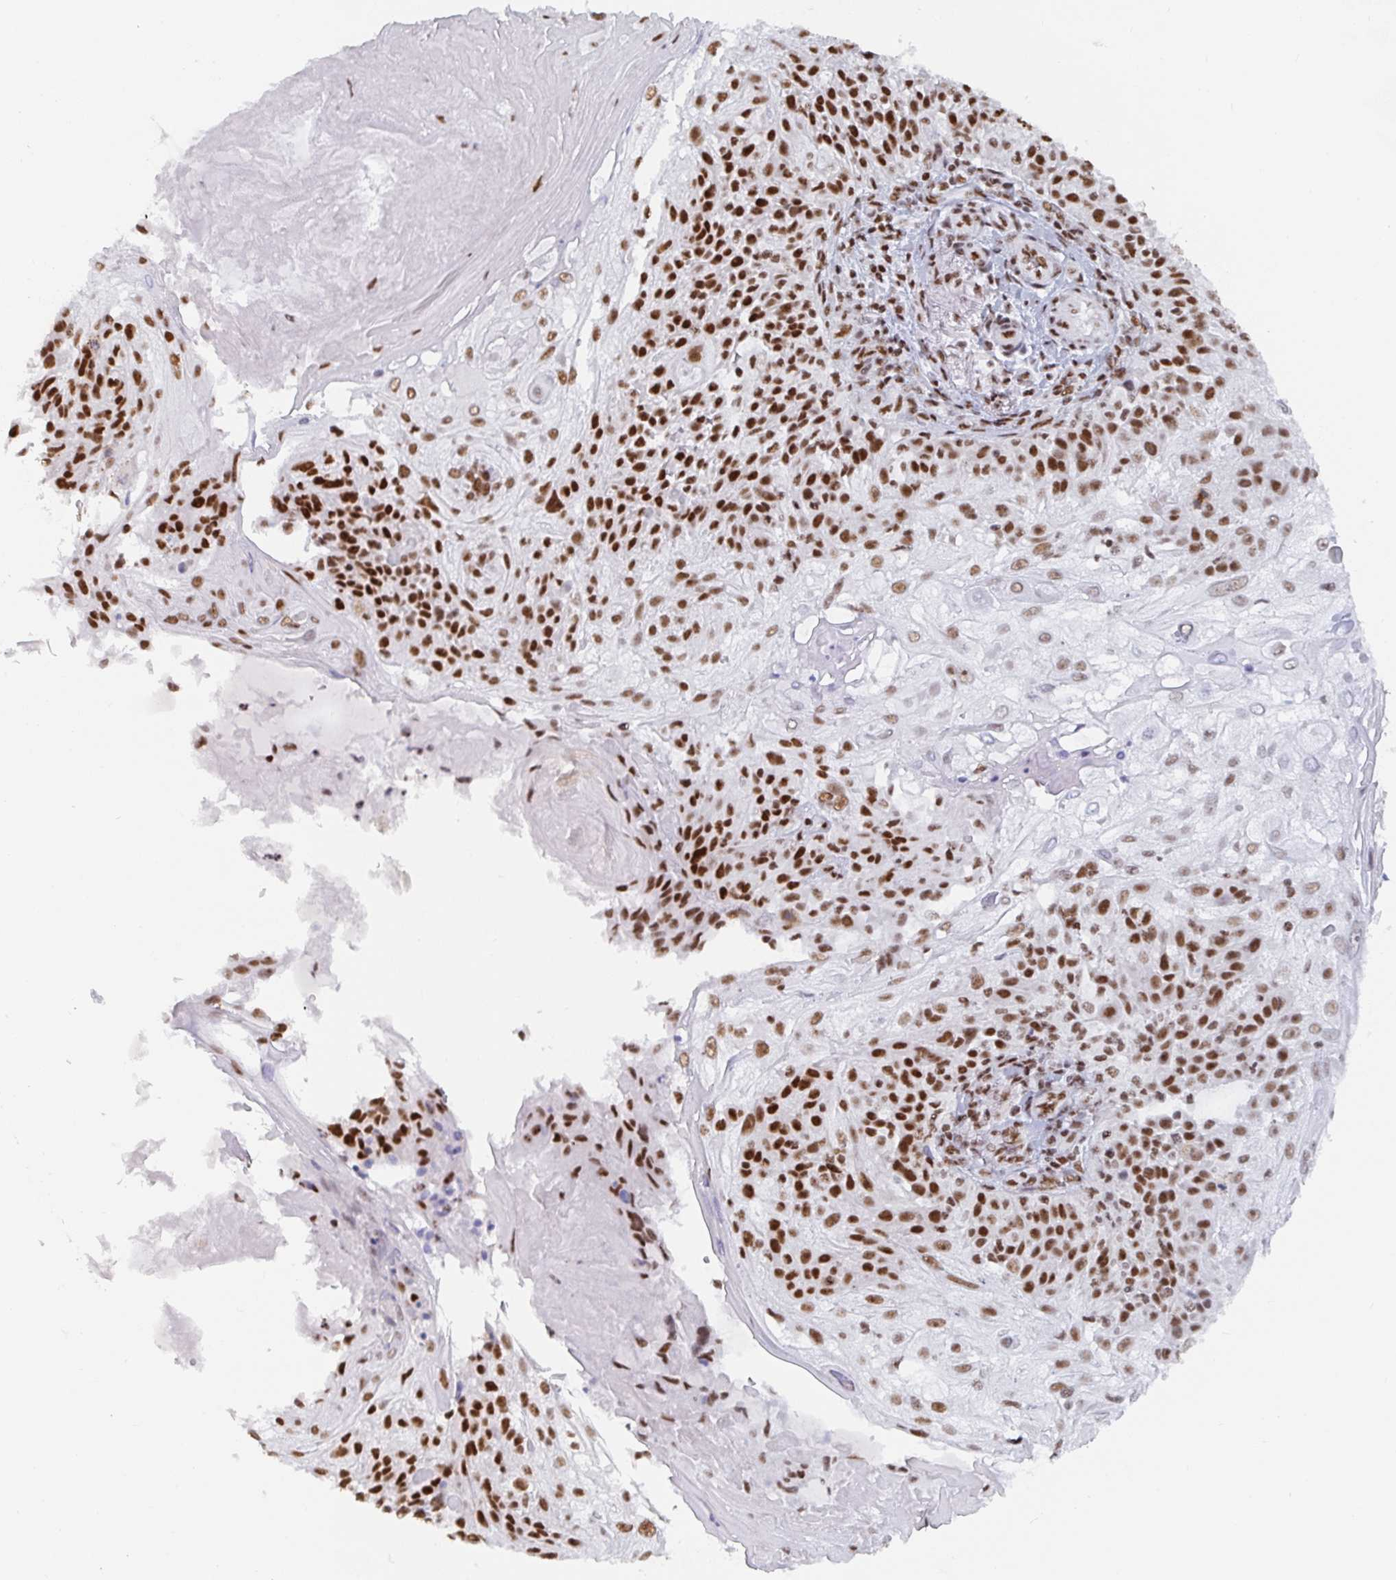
{"staining": {"intensity": "strong", "quantity": "25%-75%", "location": "nuclear"}, "tissue": "skin cancer", "cell_type": "Tumor cells", "image_type": "cancer", "snomed": [{"axis": "morphology", "description": "Normal tissue, NOS"}, {"axis": "morphology", "description": "Squamous cell carcinoma, NOS"}, {"axis": "topography", "description": "Skin"}], "caption": "An IHC micrograph of tumor tissue is shown. Protein staining in brown highlights strong nuclear positivity in skin cancer (squamous cell carcinoma) within tumor cells.", "gene": "EWSR1", "patient": {"sex": "female", "age": 83}}